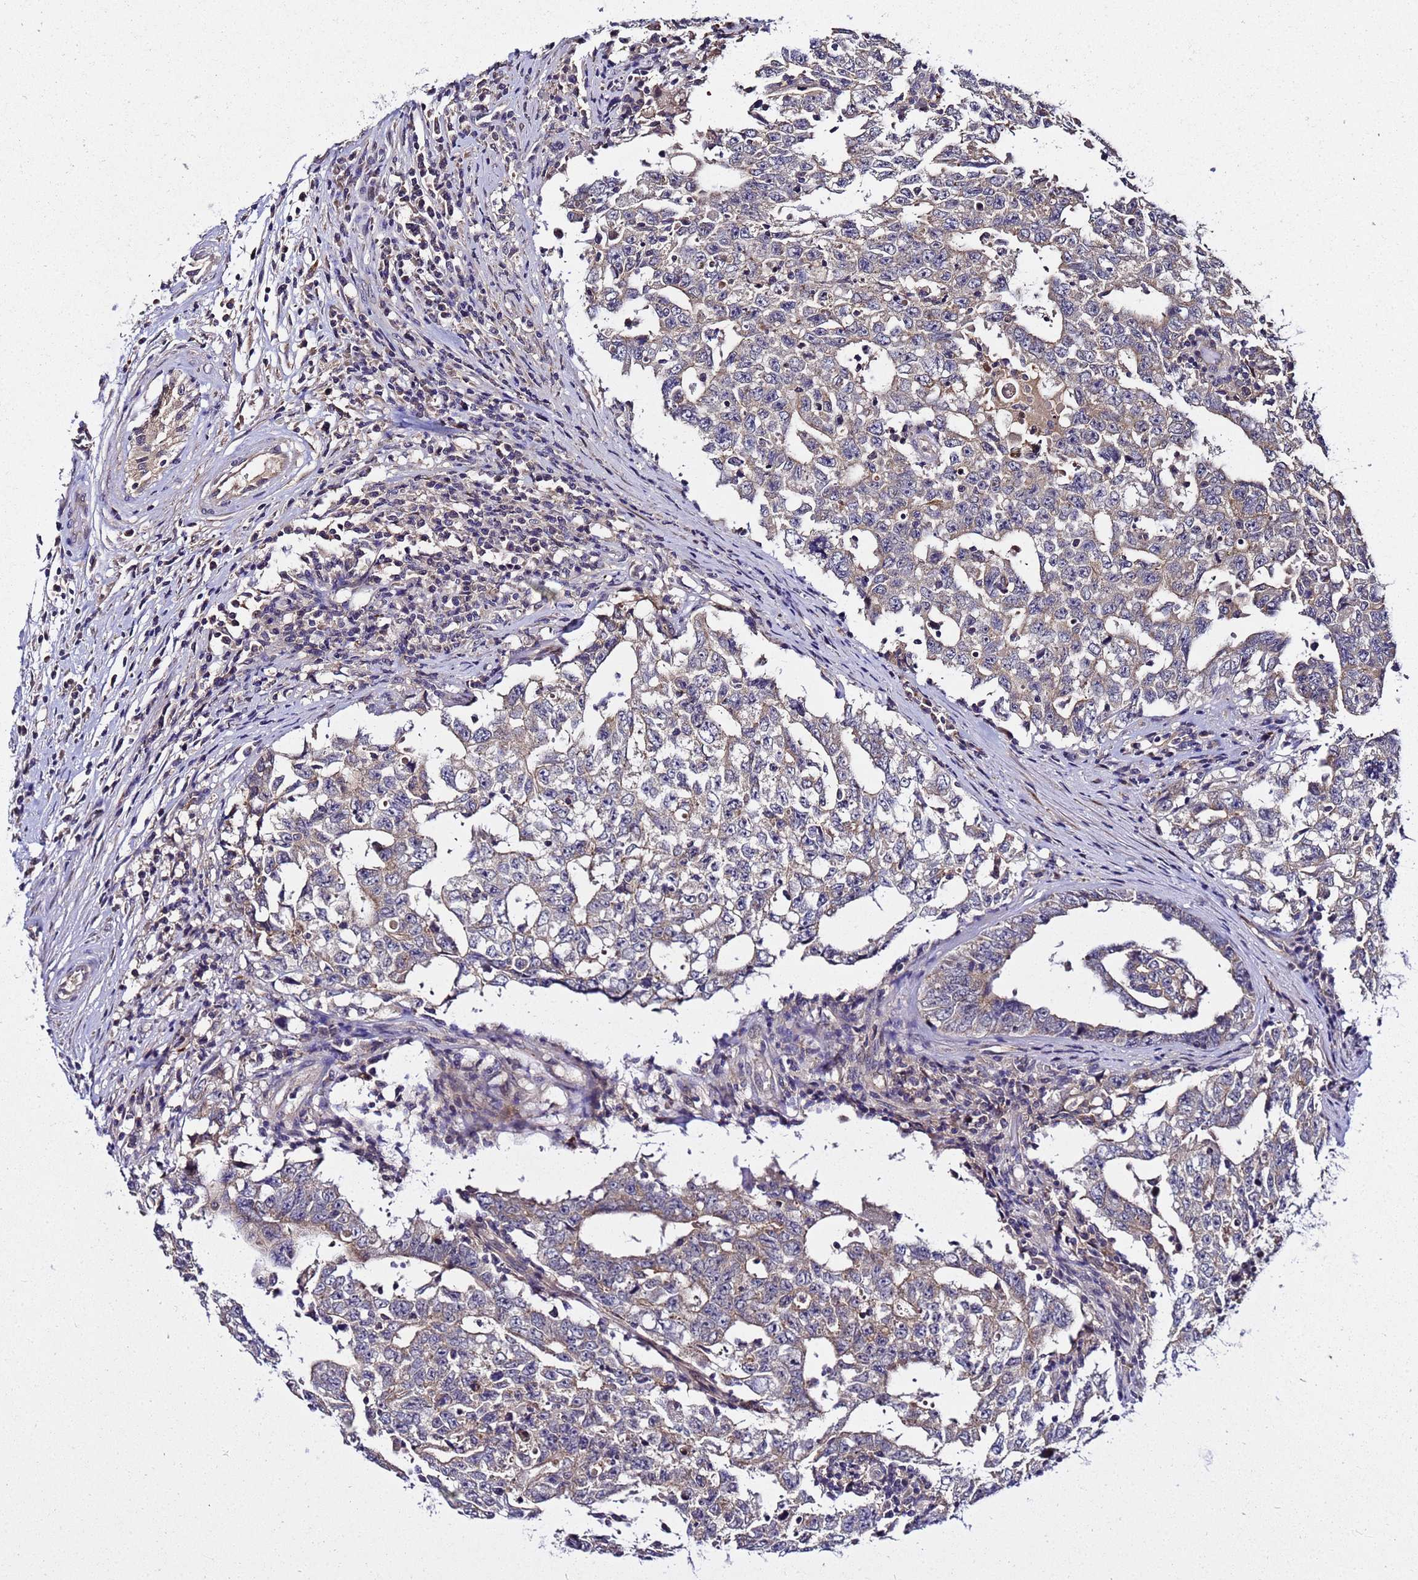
{"staining": {"intensity": "weak", "quantity": "<25%", "location": "cytoplasmic/membranous"}, "tissue": "testis cancer", "cell_type": "Tumor cells", "image_type": "cancer", "snomed": [{"axis": "morphology", "description": "Carcinoma, Embryonal, NOS"}, {"axis": "topography", "description": "Testis"}], "caption": "High magnification brightfield microscopy of testis cancer stained with DAB (brown) and counterstained with hematoxylin (blue): tumor cells show no significant positivity.", "gene": "PLXDC2", "patient": {"sex": "male", "age": 26}}